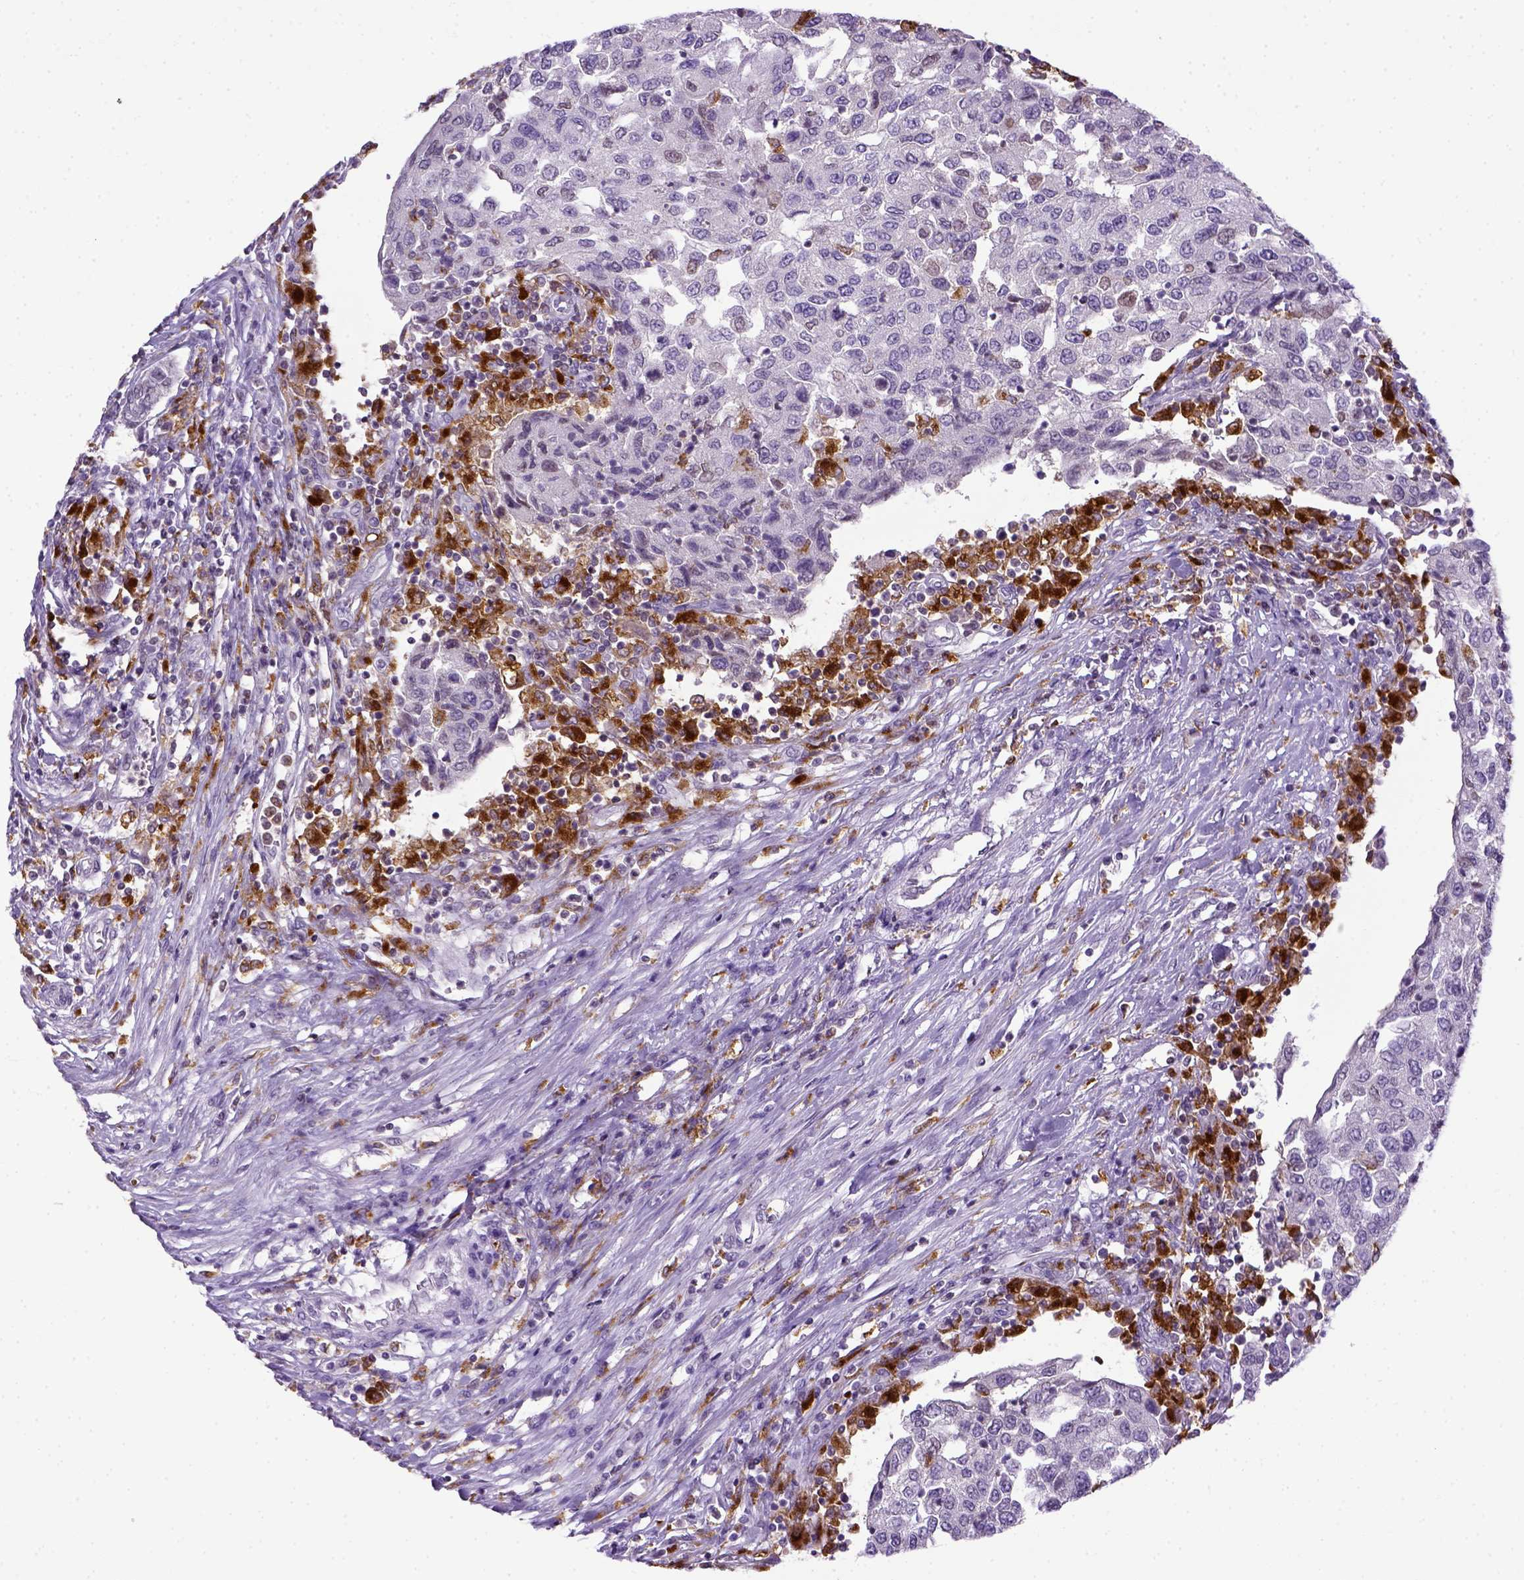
{"staining": {"intensity": "negative", "quantity": "none", "location": "none"}, "tissue": "urothelial cancer", "cell_type": "Tumor cells", "image_type": "cancer", "snomed": [{"axis": "morphology", "description": "Urothelial carcinoma, High grade"}, {"axis": "topography", "description": "Urinary bladder"}], "caption": "Immunohistochemistry (IHC) of human urothelial cancer demonstrates no staining in tumor cells.", "gene": "CD68", "patient": {"sex": "female", "age": 78}}